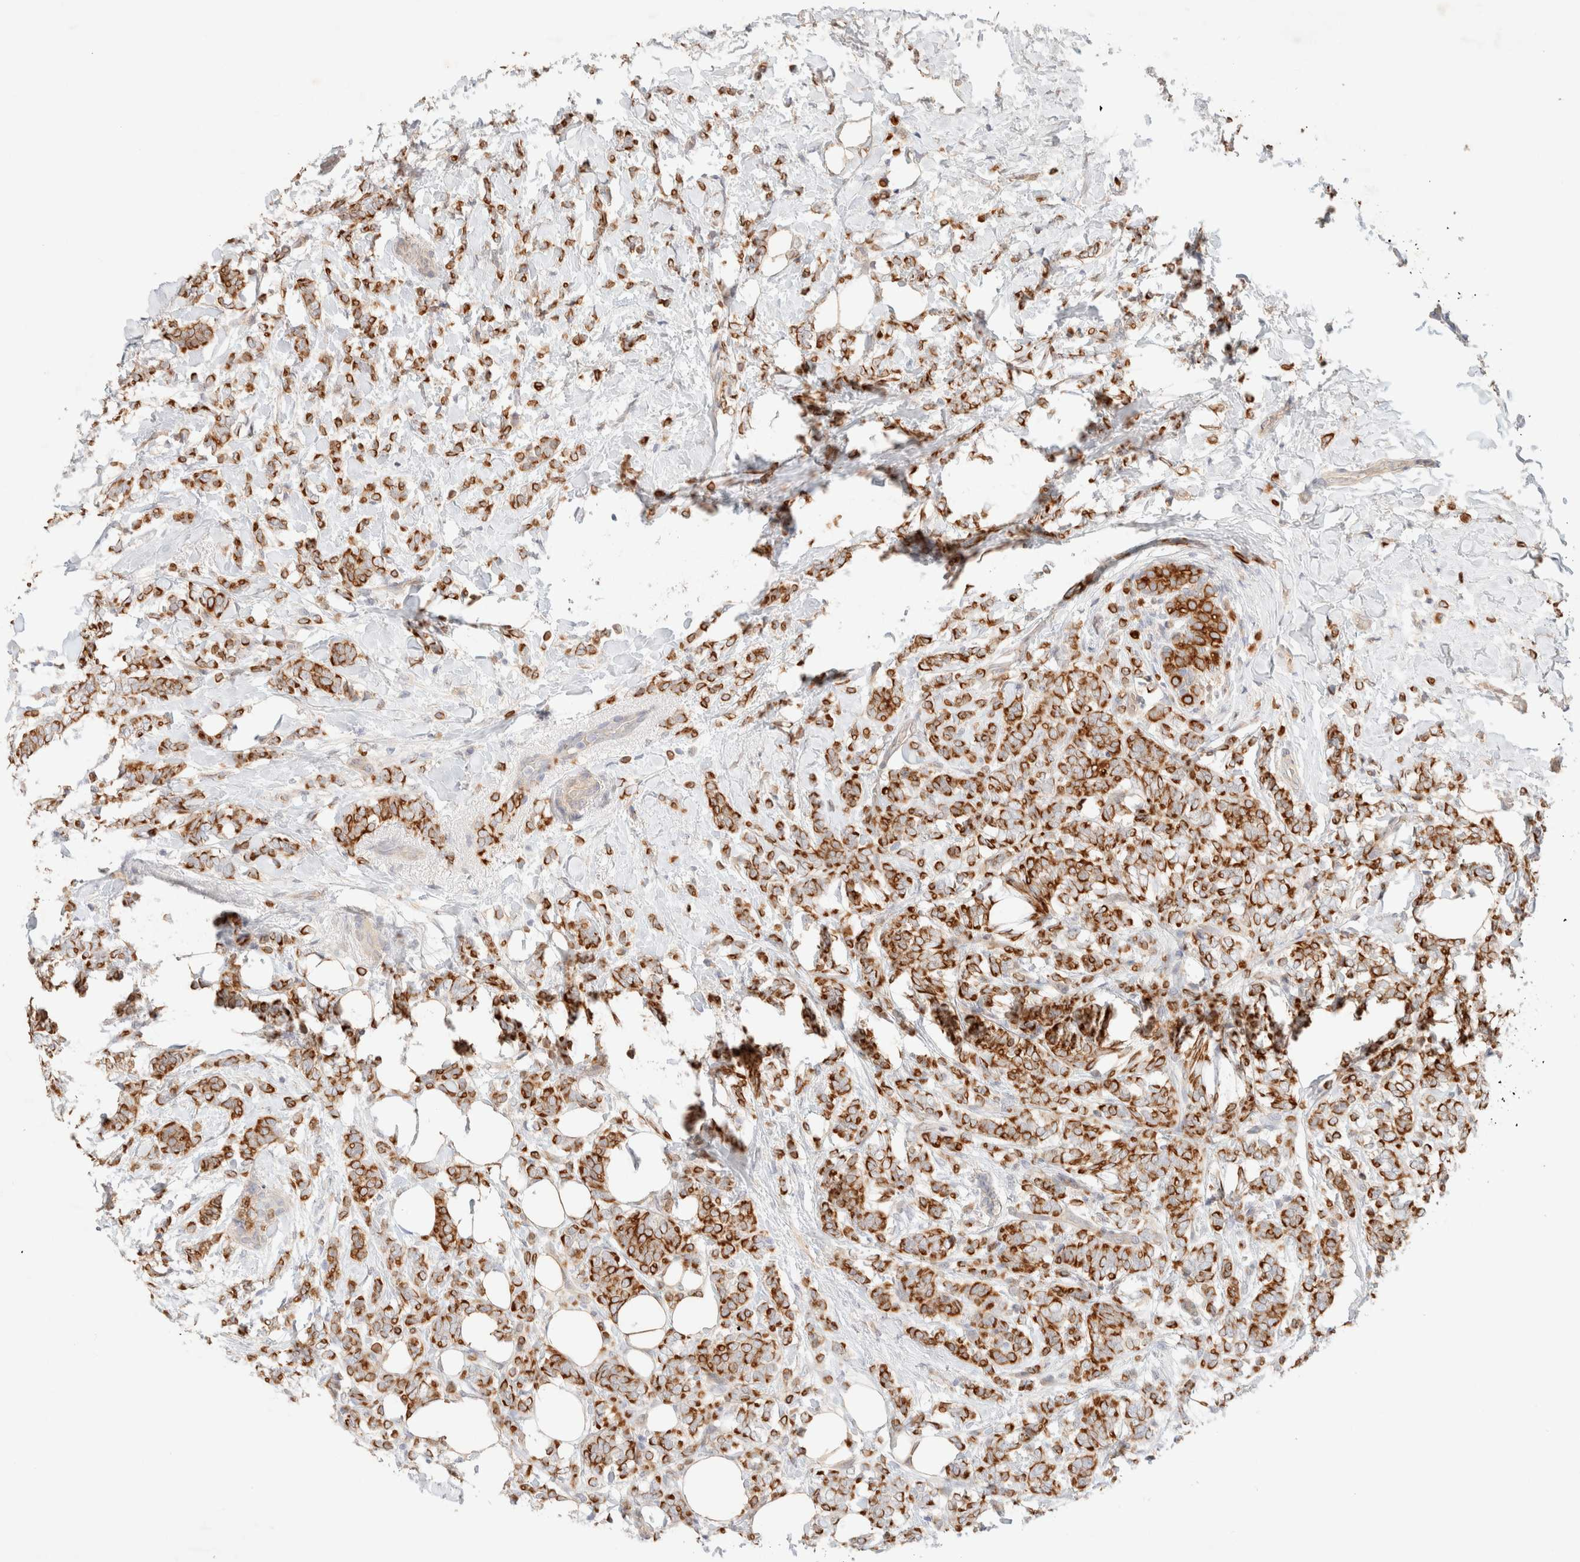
{"staining": {"intensity": "strong", "quantity": ">75%", "location": "cytoplasmic/membranous"}, "tissue": "breast cancer", "cell_type": "Tumor cells", "image_type": "cancer", "snomed": [{"axis": "morphology", "description": "Lobular carcinoma"}, {"axis": "topography", "description": "Breast"}], "caption": "IHC image of lobular carcinoma (breast) stained for a protein (brown), which reveals high levels of strong cytoplasmic/membranous expression in approximately >75% of tumor cells.", "gene": "CSNK1E", "patient": {"sex": "female", "age": 50}}